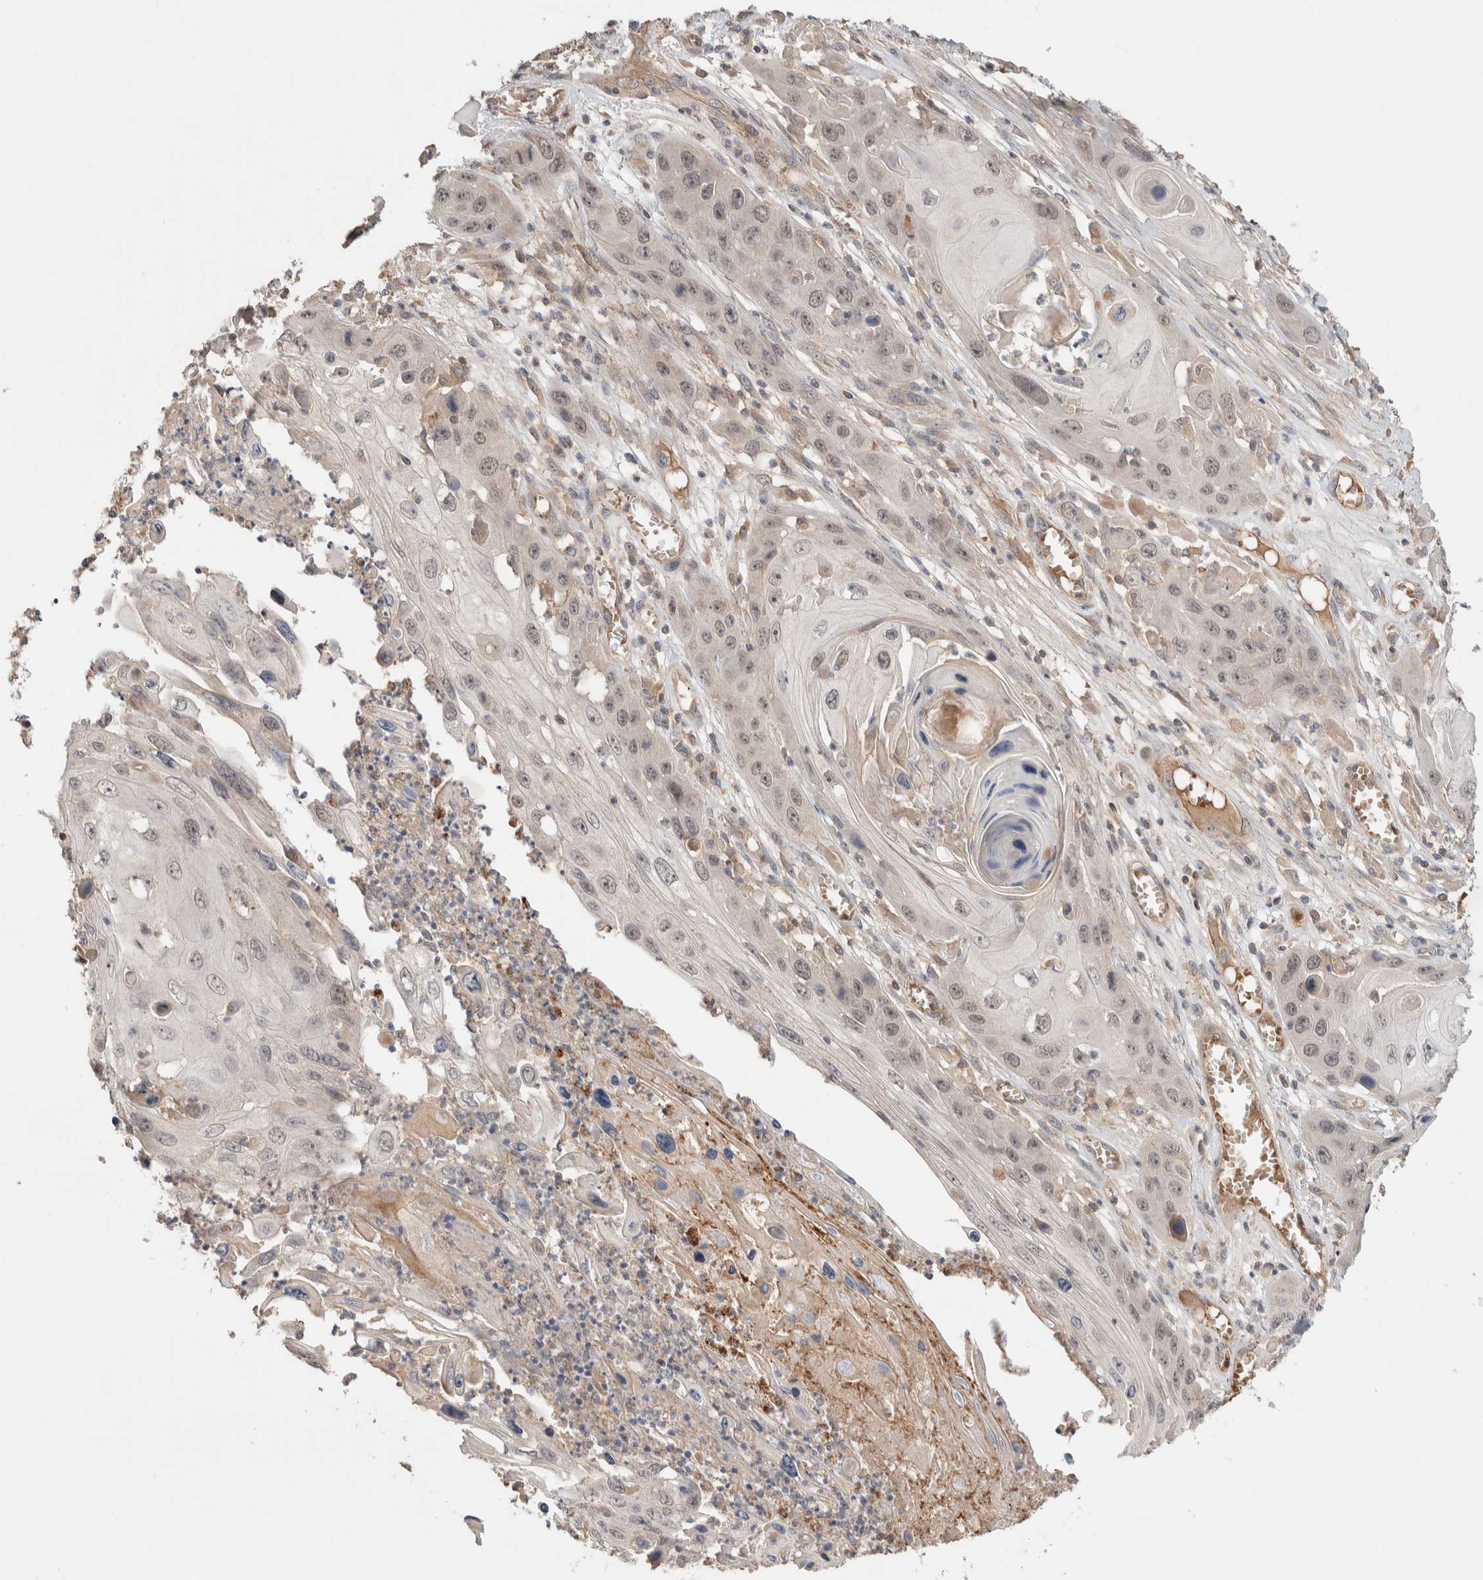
{"staining": {"intensity": "negative", "quantity": "none", "location": "none"}, "tissue": "skin cancer", "cell_type": "Tumor cells", "image_type": "cancer", "snomed": [{"axis": "morphology", "description": "Squamous cell carcinoma, NOS"}, {"axis": "topography", "description": "Skin"}], "caption": "Human skin cancer (squamous cell carcinoma) stained for a protein using IHC reveals no positivity in tumor cells.", "gene": "WDR91", "patient": {"sex": "male", "age": 55}}